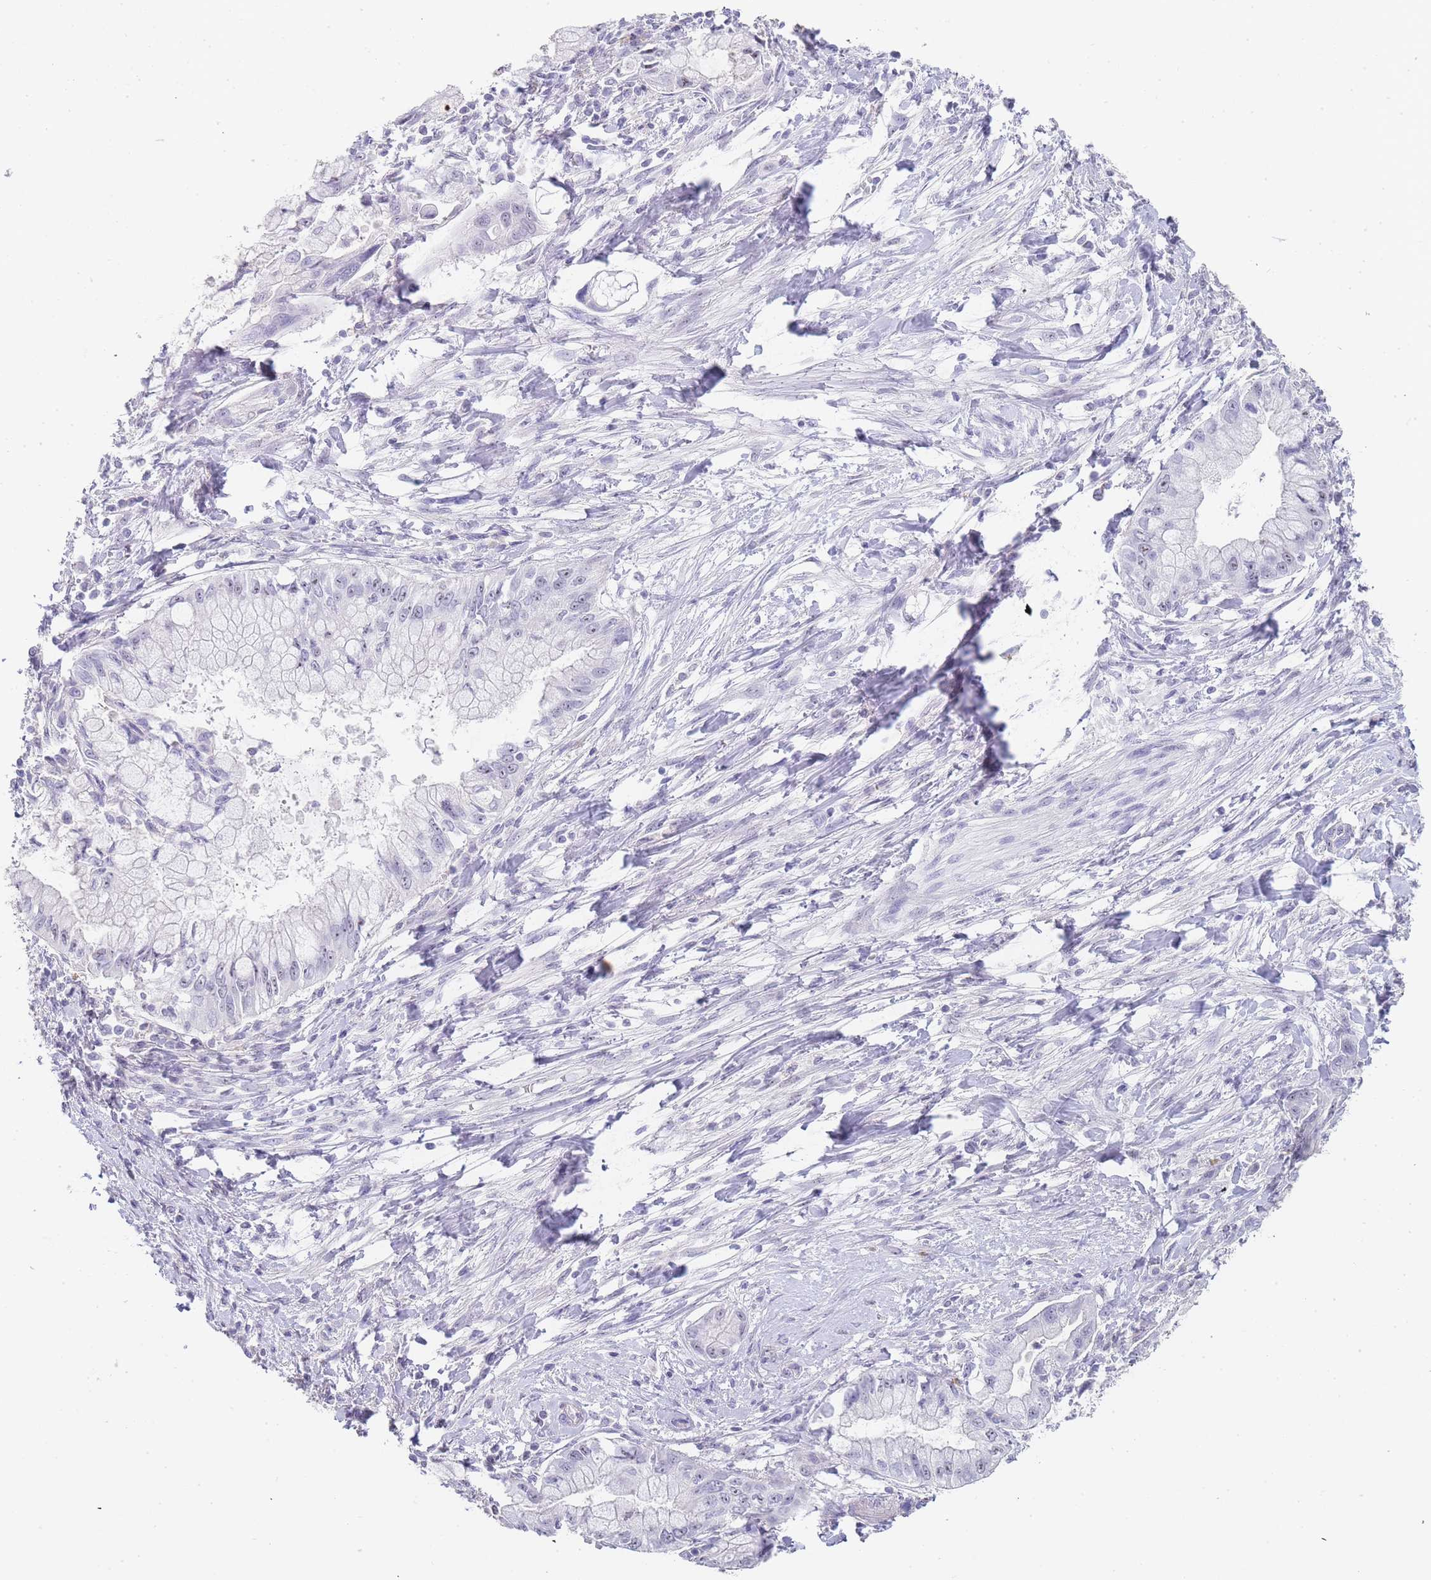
{"staining": {"intensity": "weak", "quantity": "<25%", "location": "nuclear"}, "tissue": "pancreatic cancer", "cell_type": "Tumor cells", "image_type": "cancer", "snomed": [{"axis": "morphology", "description": "Adenocarcinoma, NOS"}, {"axis": "topography", "description": "Pancreas"}], "caption": "Pancreatic adenocarcinoma was stained to show a protein in brown. There is no significant expression in tumor cells.", "gene": "NOP14", "patient": {"sex": "male", "age": 48}}